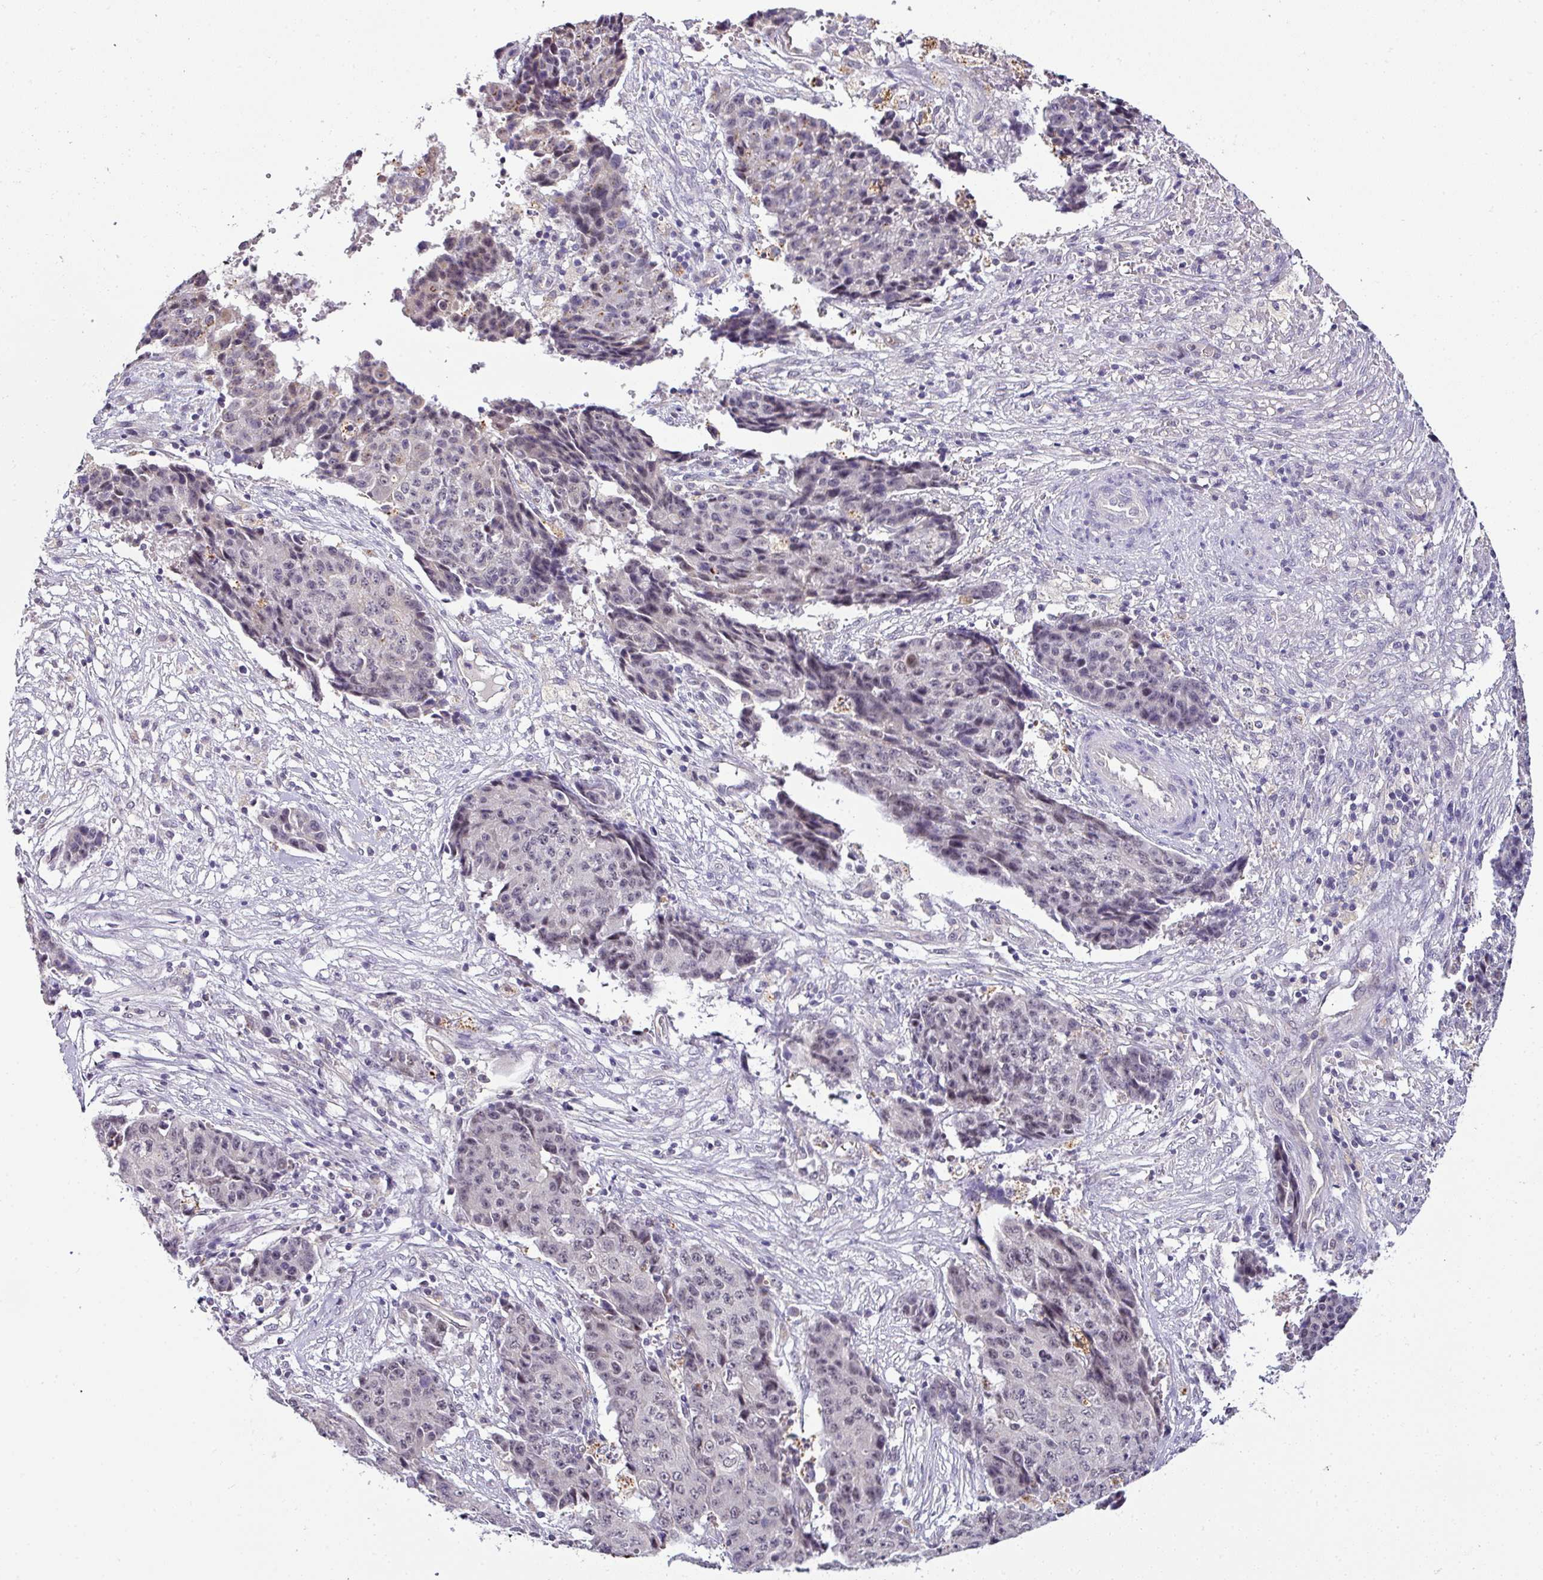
{"staining": {"intensity": "negative", "quantity": "none", "location": "none"}, "tissue": "ovarian cancer", "cell_type": "Tumor cells", "image_type": "cancer", "snomed": [{"axis": "morphology", "description": "Carcinoma, endometroid"}, {"axis": "topography", "description": "Ovary"}], "caption": "Tumor cells show no significant protein positivity in ovarian cancer (endometroid carcinoma).", "gene": "NAPSA", "patient": {"sex": "female", "age": 42}}